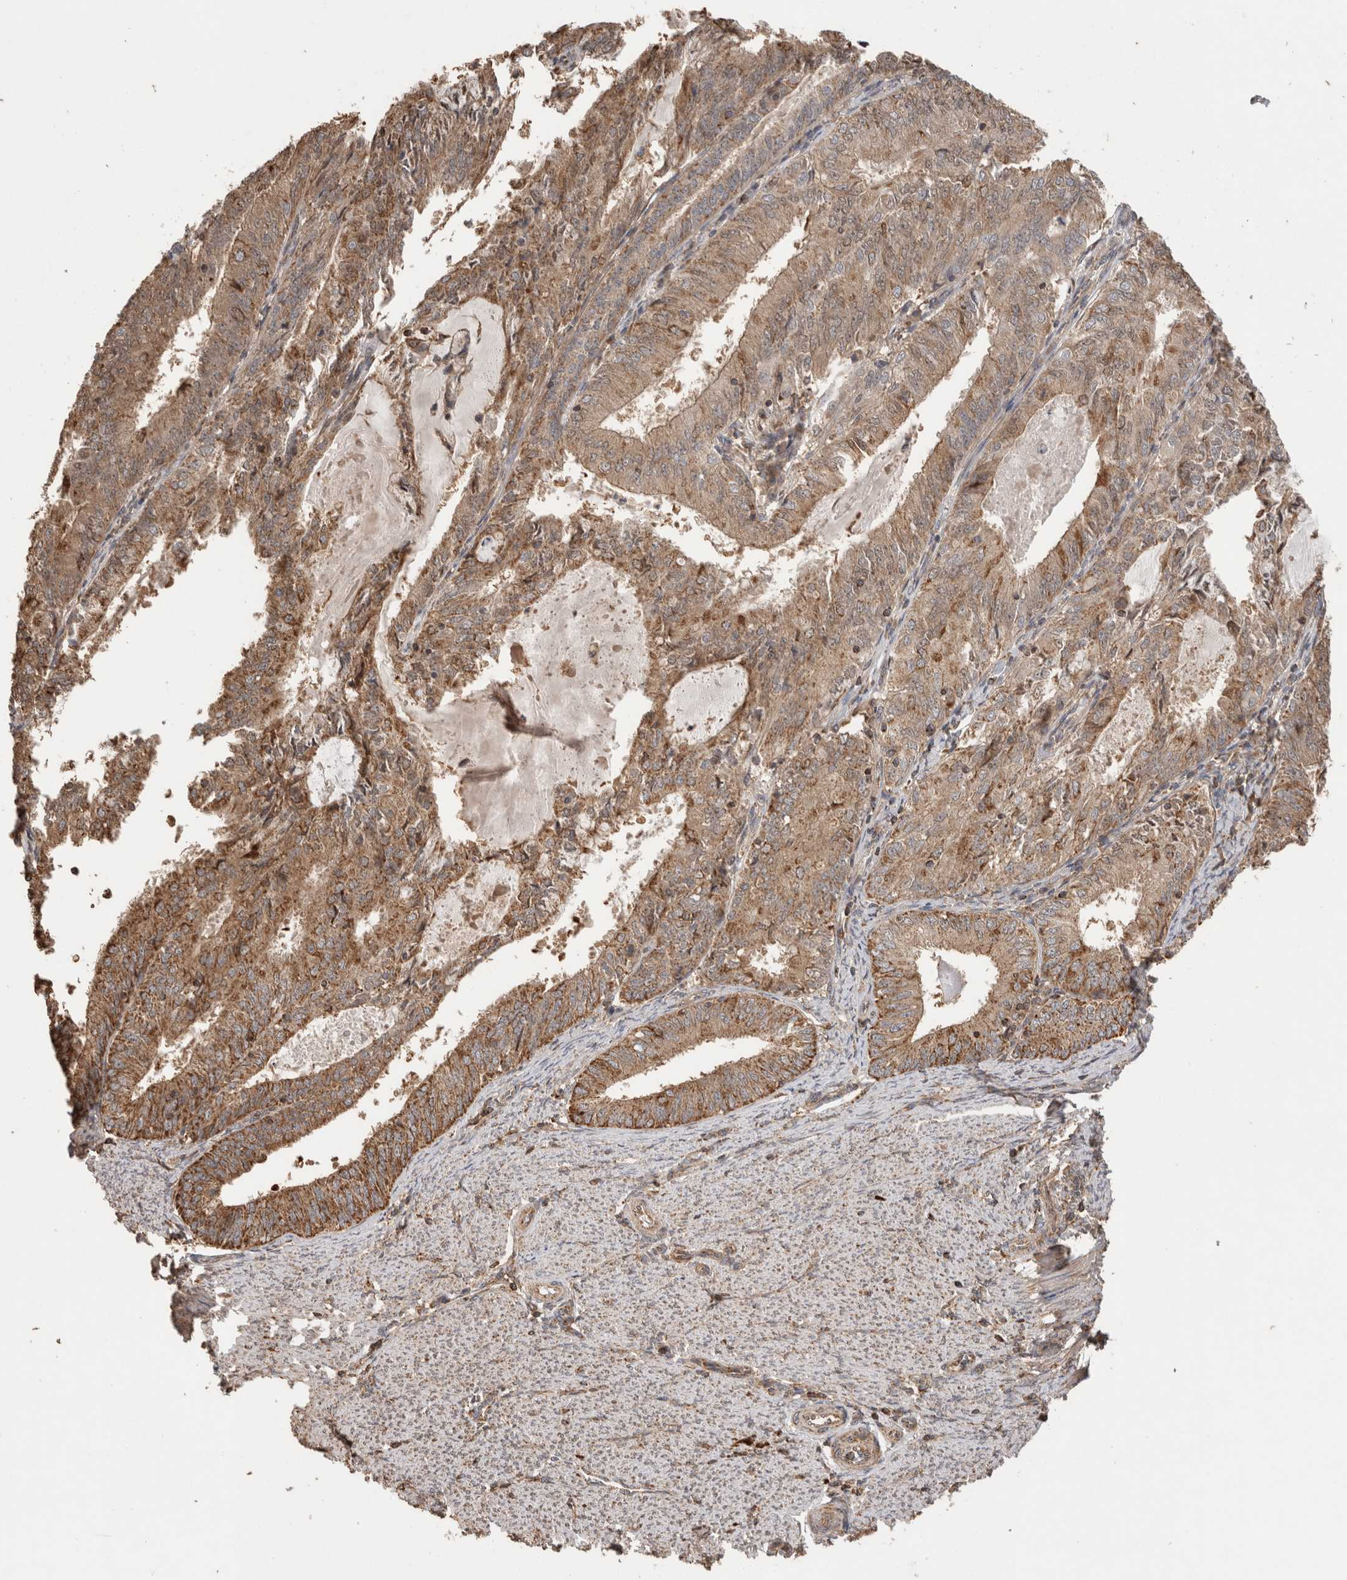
{"staining": {"intensity": "moderate", "quantity": ">75%", "location": "cytoplasmic/membranous"}, "tissue": "endometrial cancer", "cell_type": "Tumor cells", "image_type": "cancer", "snomed": [{"axis": "morphology", "description": "Adenocarcinoma, NOS"}, {"axis": "topography", "description": "Endometrium"}], "caption": "Immunohistochemical staining of endometrial cancer displays medium levels of moderate cytoplasmic/membranous protein expression in about >75% of tumor cells.", "gene": "IMMP2L", "patient": {"sex": "female", "age": 57}}